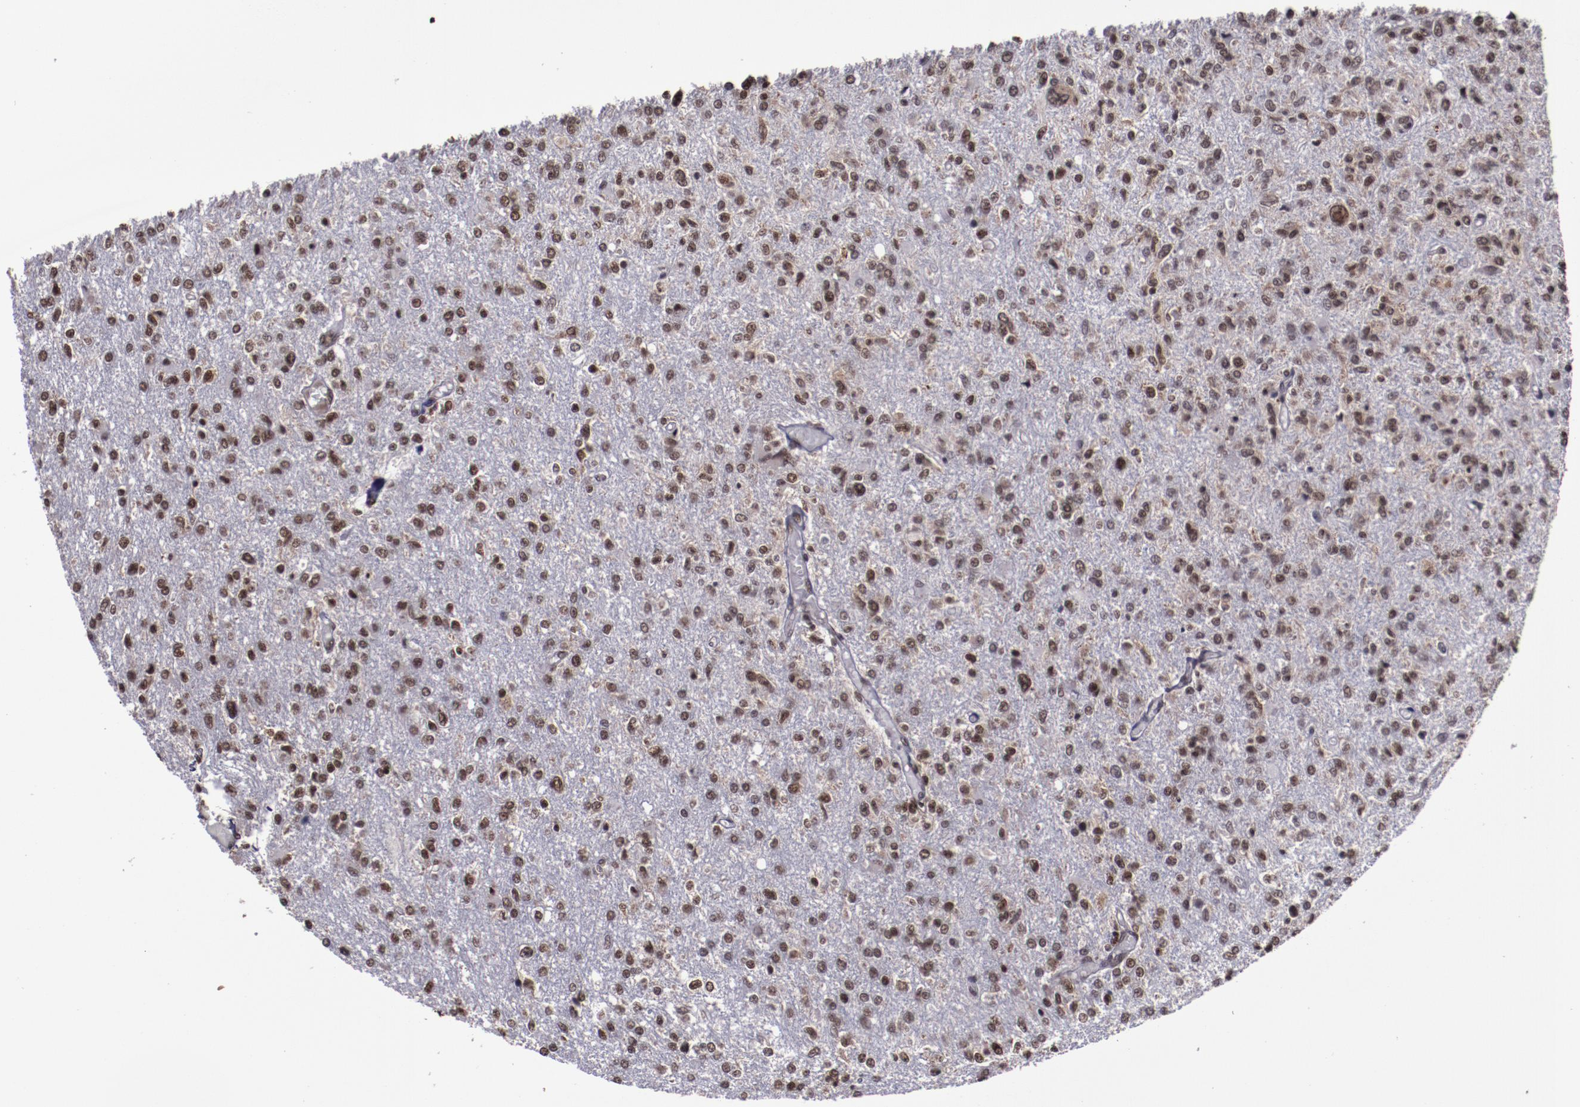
{"staining": {"intensity": "moderate", "quantity": ">75%", "location": "nuclear"}, "tissue": "glioma", "cell_type": "Tumor cells", "image_type": "cancer", "snomed": [{"axis": "morphology", "description": "Glioma, malignant, High grade"}, {"axis": "topography", "description": "Cerebral cortex"}], "caption": "Tumor cells display medium levels of moderate nuclear expression in approximately >75% of cells in human glioma. The staining is performed using DAB (3,3'-diaminobenzidine) brown chromogen to label protein expression. The nuclei are counter-stained blue using hematoxylin.", "gene": "ERH", "patient": {"sex": "male", "age": 76}}